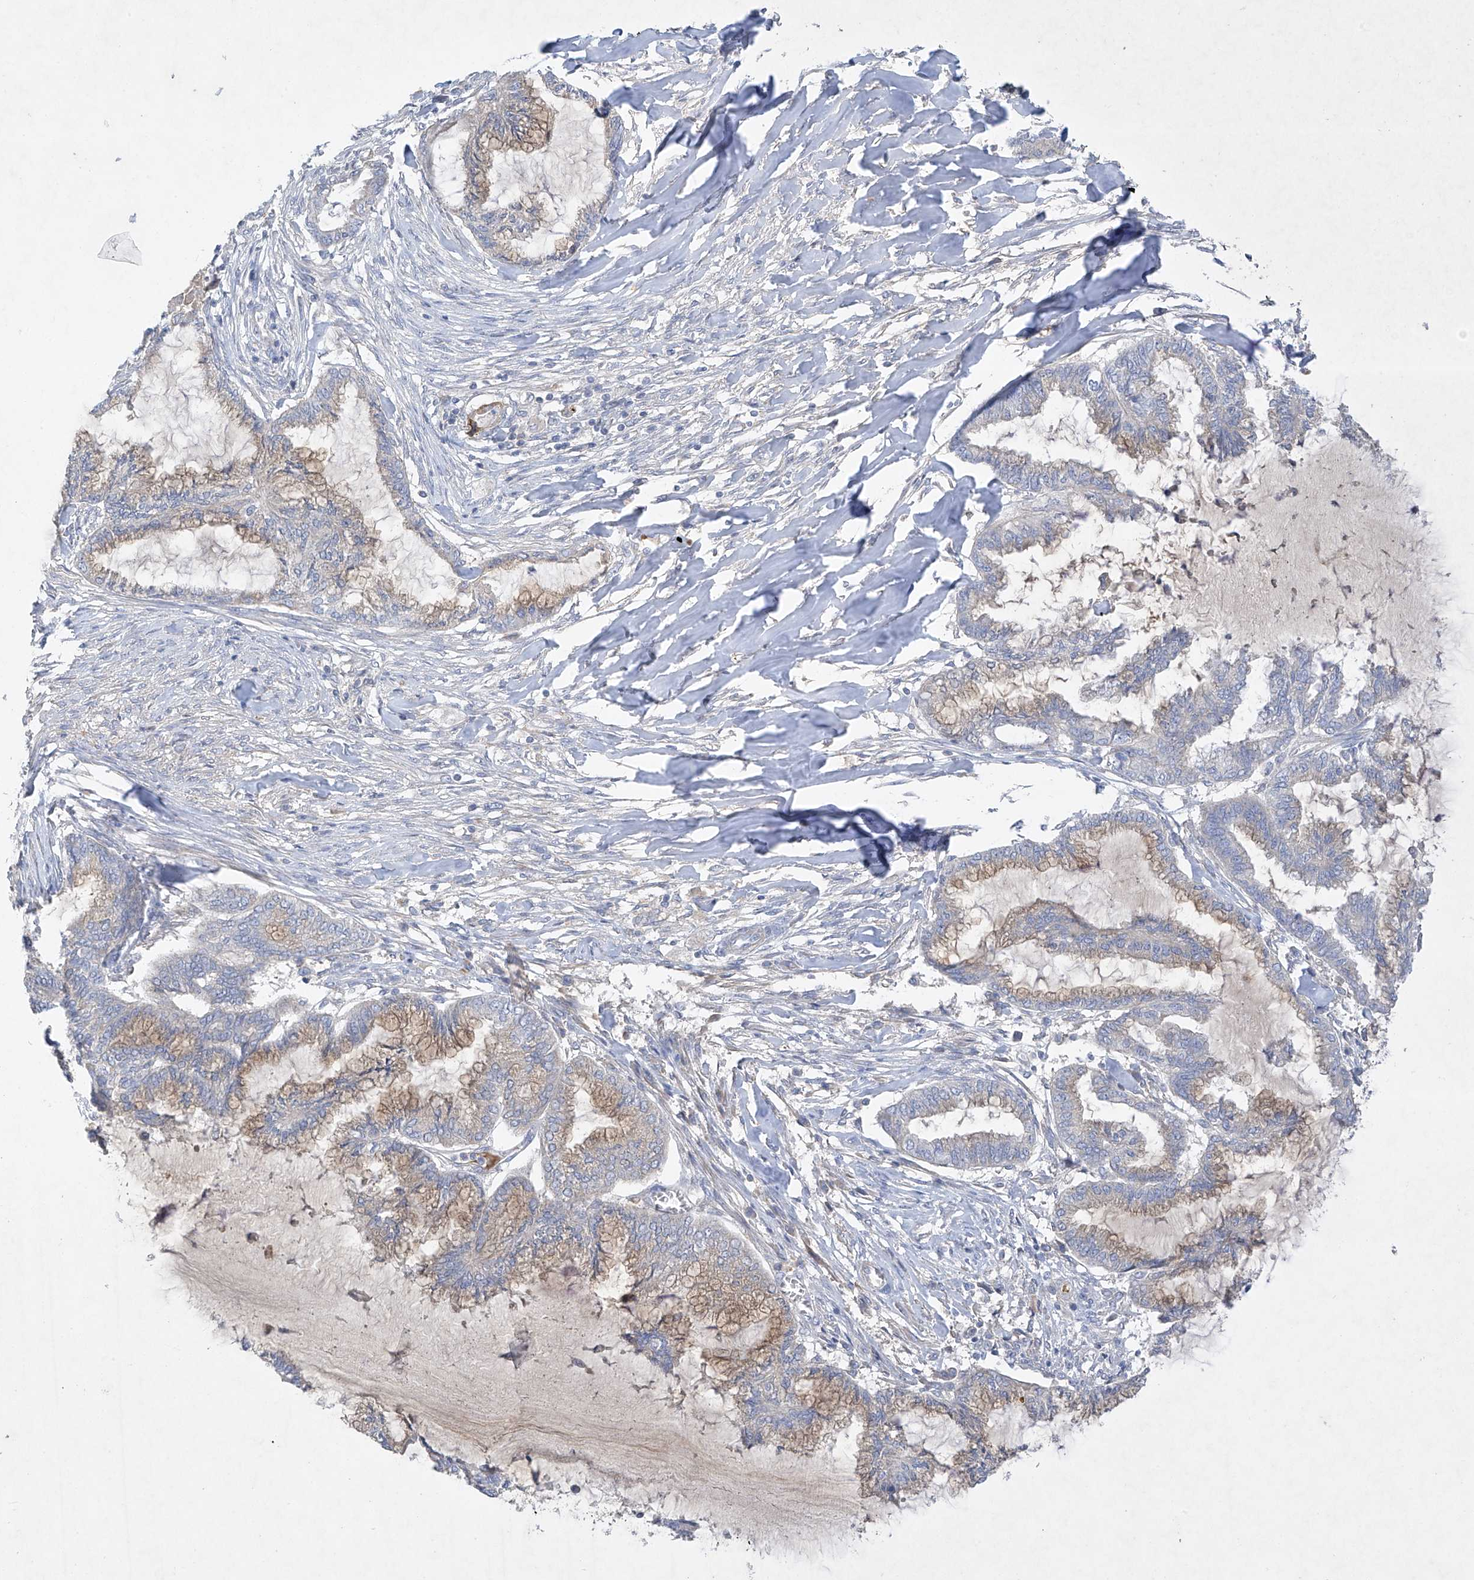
{"staining": {"intensity": "moderate", "quantity": "25%-75%", "location": "cytoplasmic/membranous"}, "tissue": "endometrial cancer", "cell_type": "Tumor cells", "image_type": "cancer", "snomed": [{"axis": "morphology", "description": "Adenocarcinoma, NOS"}, {"axis": "topography", "description": "Endometrium"}], "caption": "Moderate cytoplasmic/membranous protein expression is present in approximately 25%-75% of tumor cells in endometrial cancer. Nuclei are stained in blue.", "gene": "PRSS12", "patient": {"sex": "female", "age": 86}}